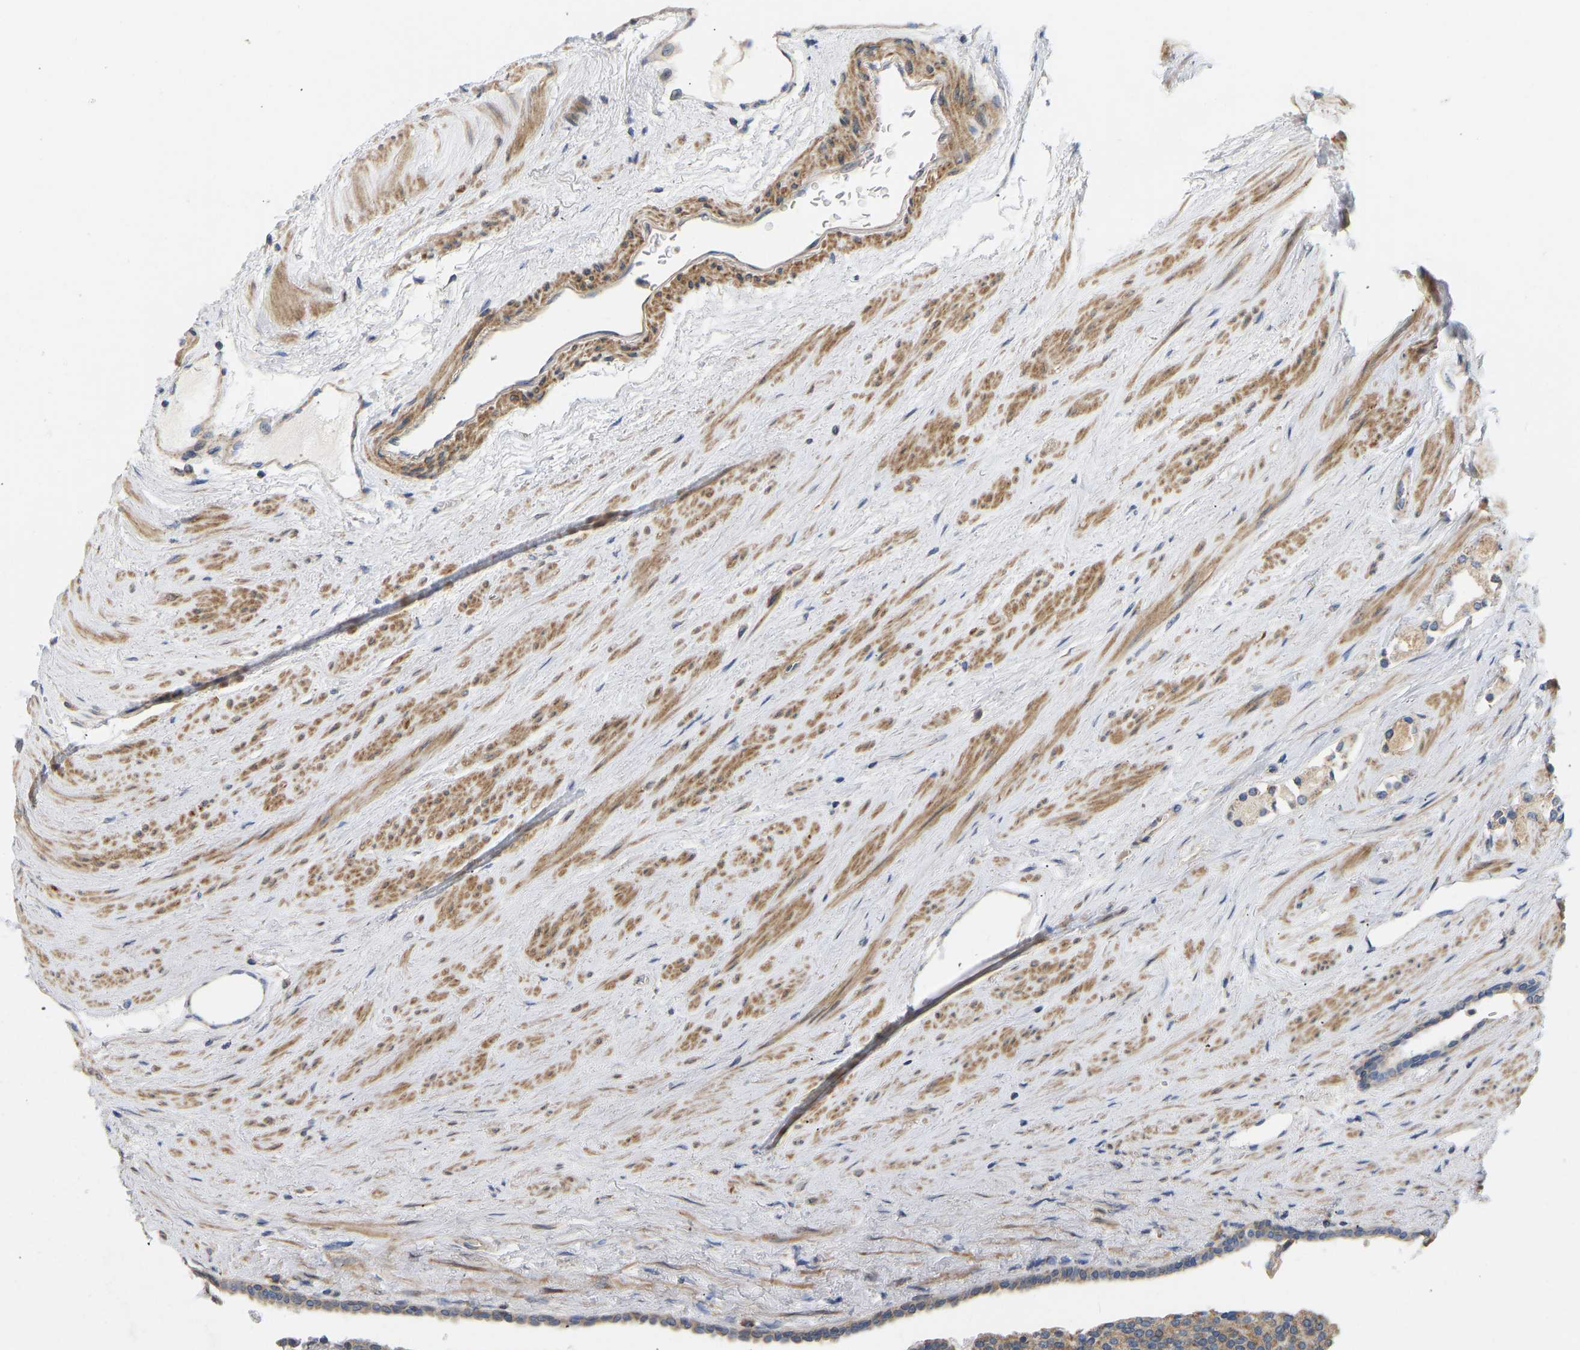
{"staining": {"intensity": "moderate", "quantity": "25%-75%", "location": "cytoplasmic/membranous"}, "tissue": "prostate cancer", "cell_type": "Tumor cells", "image_type": "cancer", "snomed": [{"axis": "morphology", "description": "Adenocarcinoma, High grade"}, {"axis": "topography", "description": "Prostate"}], "caption": "Prostate cancer (high-grade adenocarcinoma) was stained to show a protein in brown. There is medium levels of moderate cytoplasmic/membranous positivity in about 25%-75% of tumor cells.", "gene": "HACD2", "patient": {"sex": "male", "age": 71}}